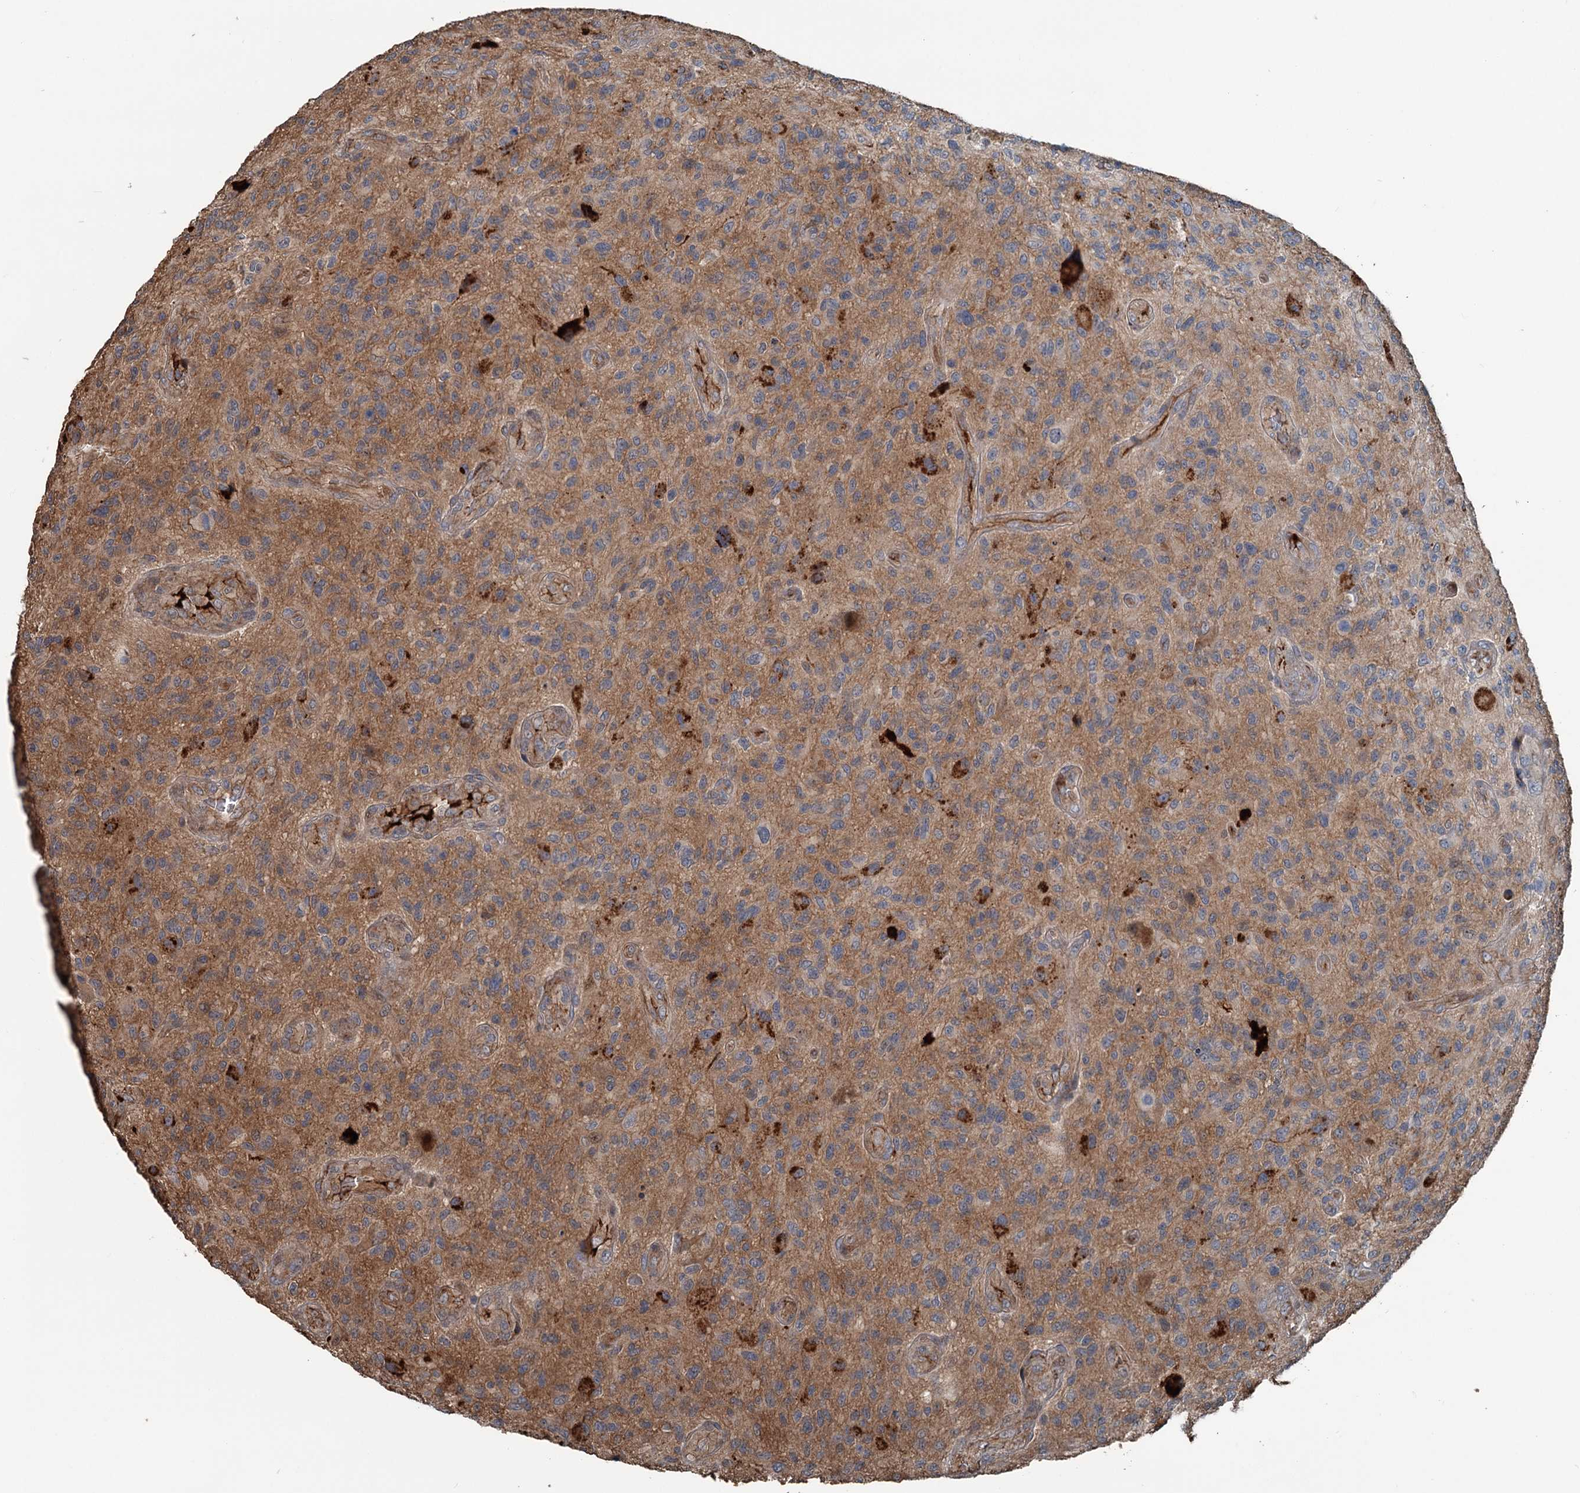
{"staining": {"intensity": "weak", "quantity": ">75%", "location": "cytoplasmic/membranous"}, "tissue": "glioma", "cell_type": "Tumor cells", "image_type": "cancer", "snomed": [{"axis": "morphology", "description": "Glioma, malignant, High grade"}, {"axis": "topography", "description": "Brain"}], "caption": "High-magnification brightfield microscopy of high-grade glioma (malignant) stained with DAB (3,3'-diaminobenzidine) (brown) and counterstained with hematoxylin (blue). tumor cells exhibit weak cytoplasmic/membranous expression is seen in approximately>75% of cells. The staining is performed using DAB brown chromogen to label protein expression. The nuclei are counter-stained blue using hematoxylin.", "gene": "TEDC1", "patient": {"sex": "male", "age": 47}}